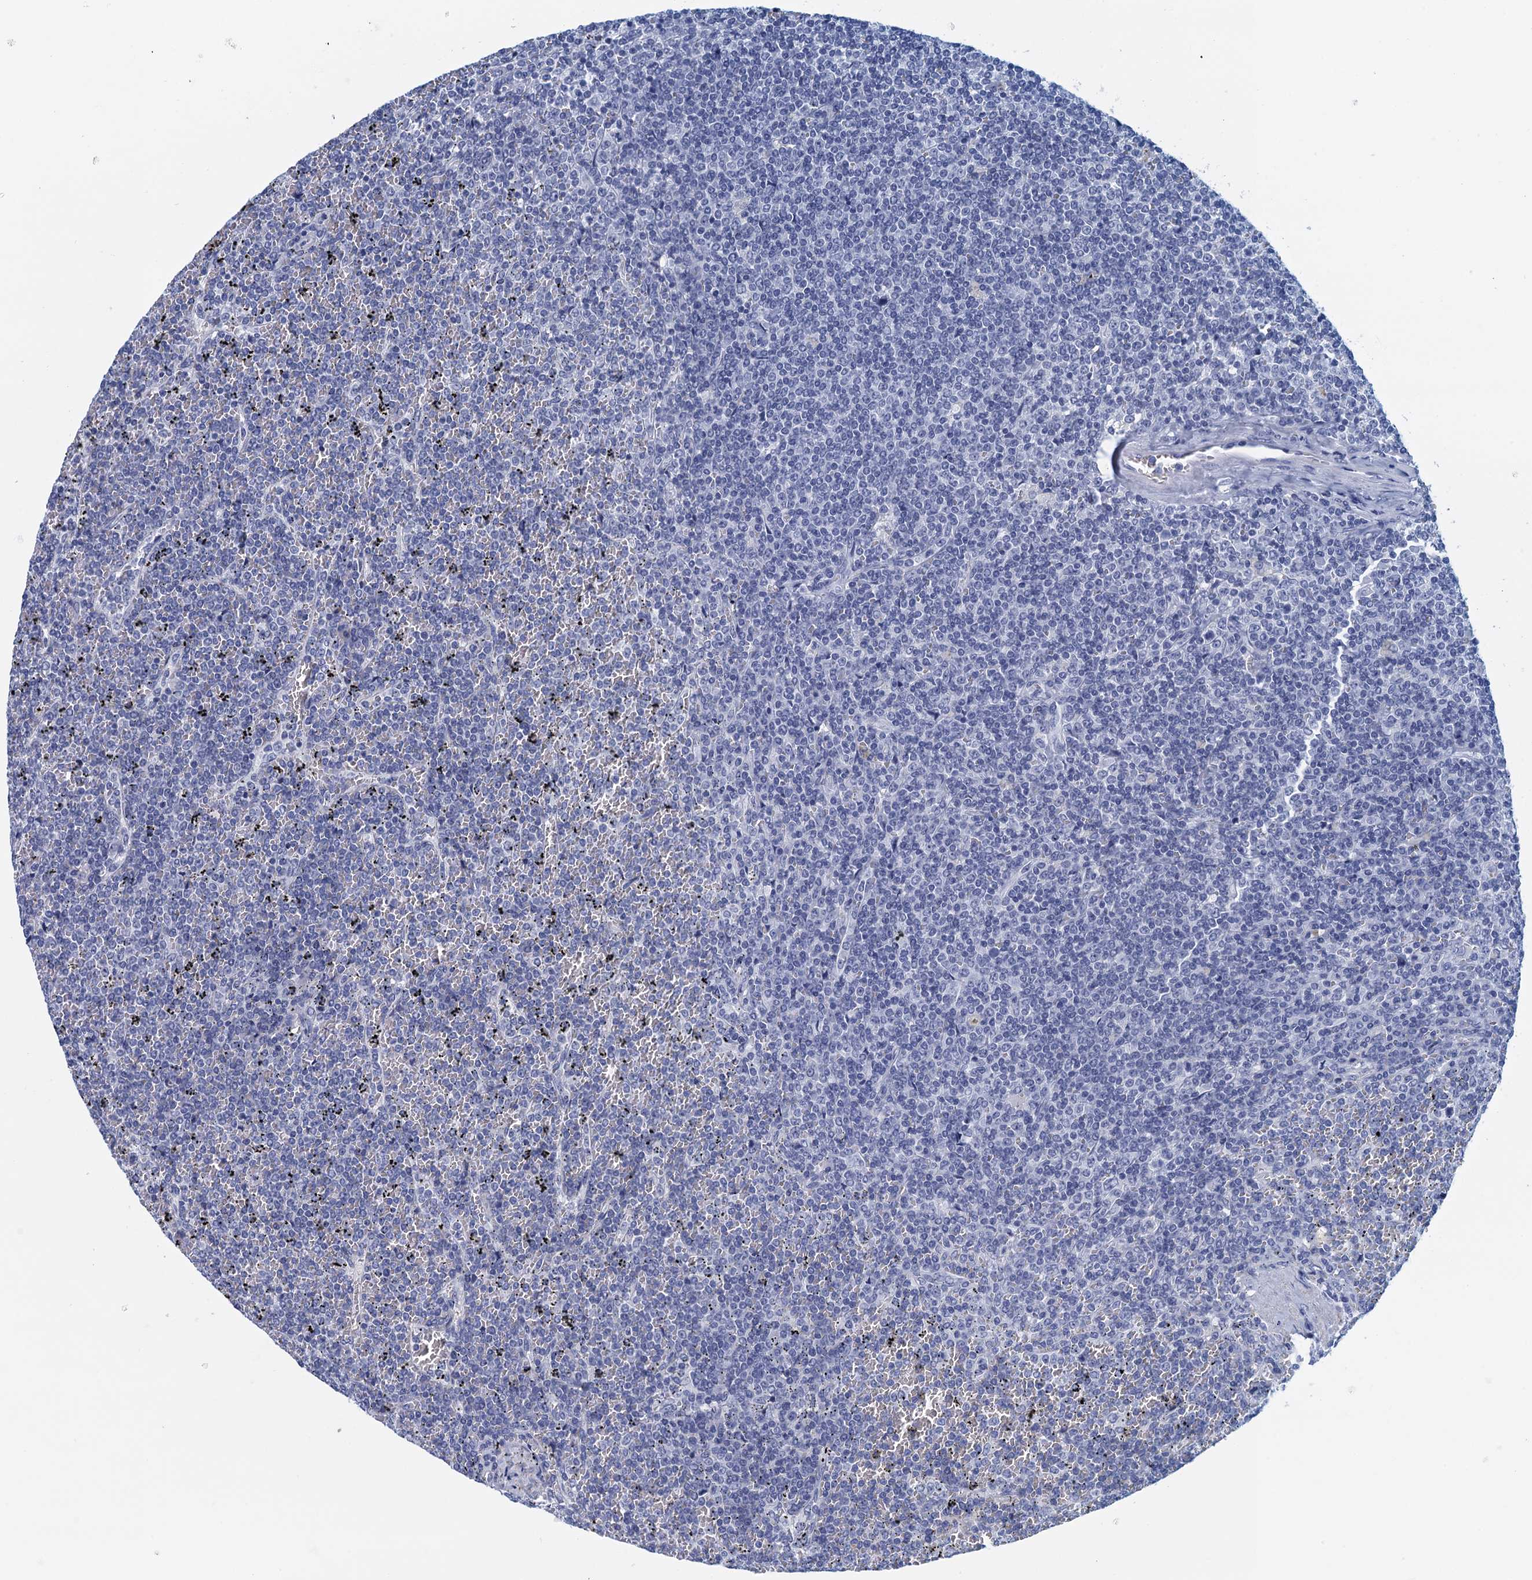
{"staining": {"intensity": "negative", "quantity": "none", "location": "none"}, "tissue": "lymphoma", "cell_type": "Tumor cells", "image_type": "cancer", "snomed": [{"axis": "morphology", "description": "Malignant lymphoma, non-Hodgkin's type, Low grade"}, {"axis": "topography", "description": "Spleen"}], "caption": "An image of human malignant lymphoma, non-Hodgkin's type (low-grade) is negative for staining in tumor cells.", "gene": "CYP51A1", "patient": {"sex": "female", "age": 19}}